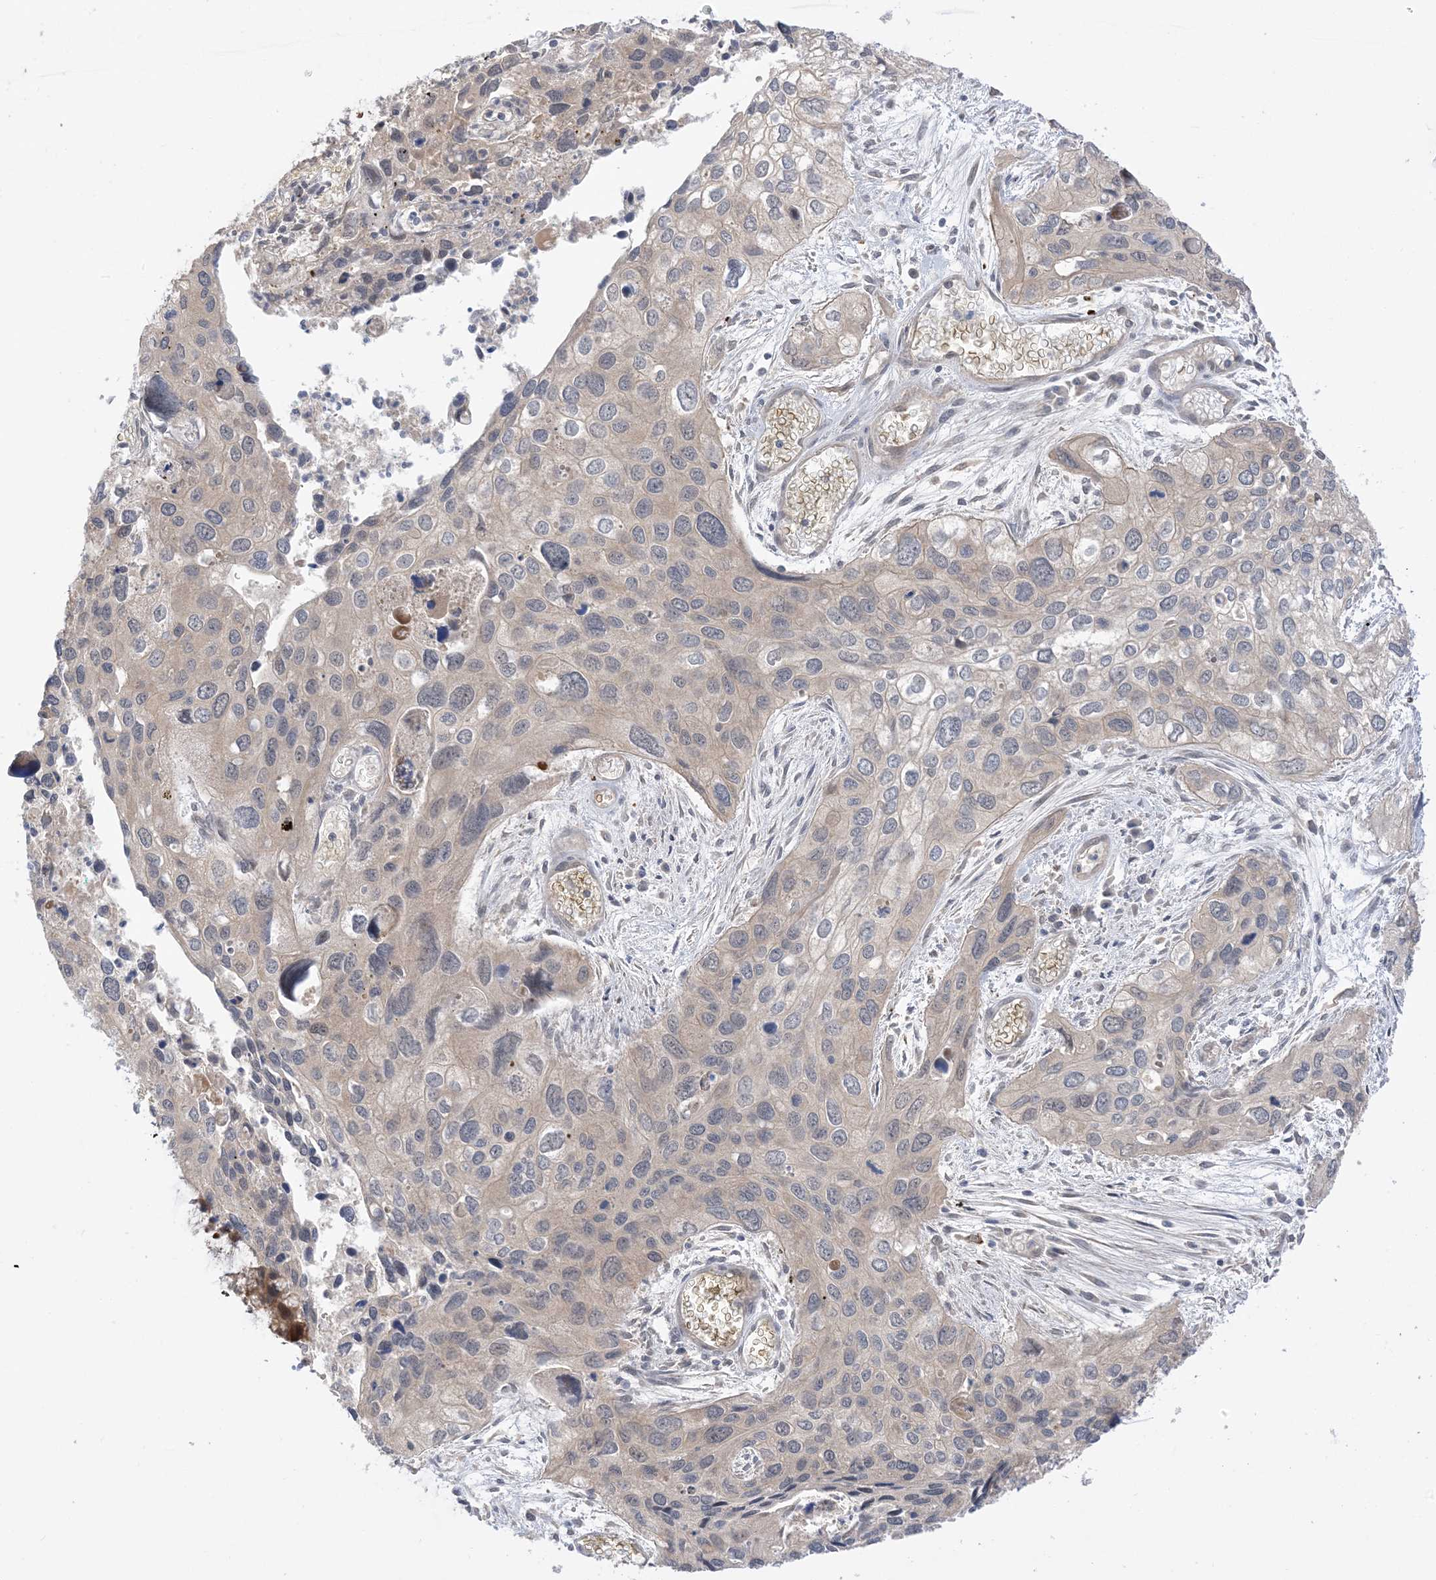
{"staining": {"intensity": "negative", "quantity": "none", "location": "none"}, "tissue": "cervical cancer", "cell_type": "Tumor cells", "image_type": "cancer", "snomed": [{"axis": "morphology", "description": "Squamous cell carcinoma, NOS"}, {"axis": "topography", "description": "Cervix"}], "caption": "IHC photomicrograph of neoplastic tissue: human cervical cancer (squamous cell carcinoma) stained with DAB (3,3'-diaminobenzidine) exhibits no significant protein staining in tumor cells.", "gene": "WDR26", "patient": {"sex": "female", "age": 55}}